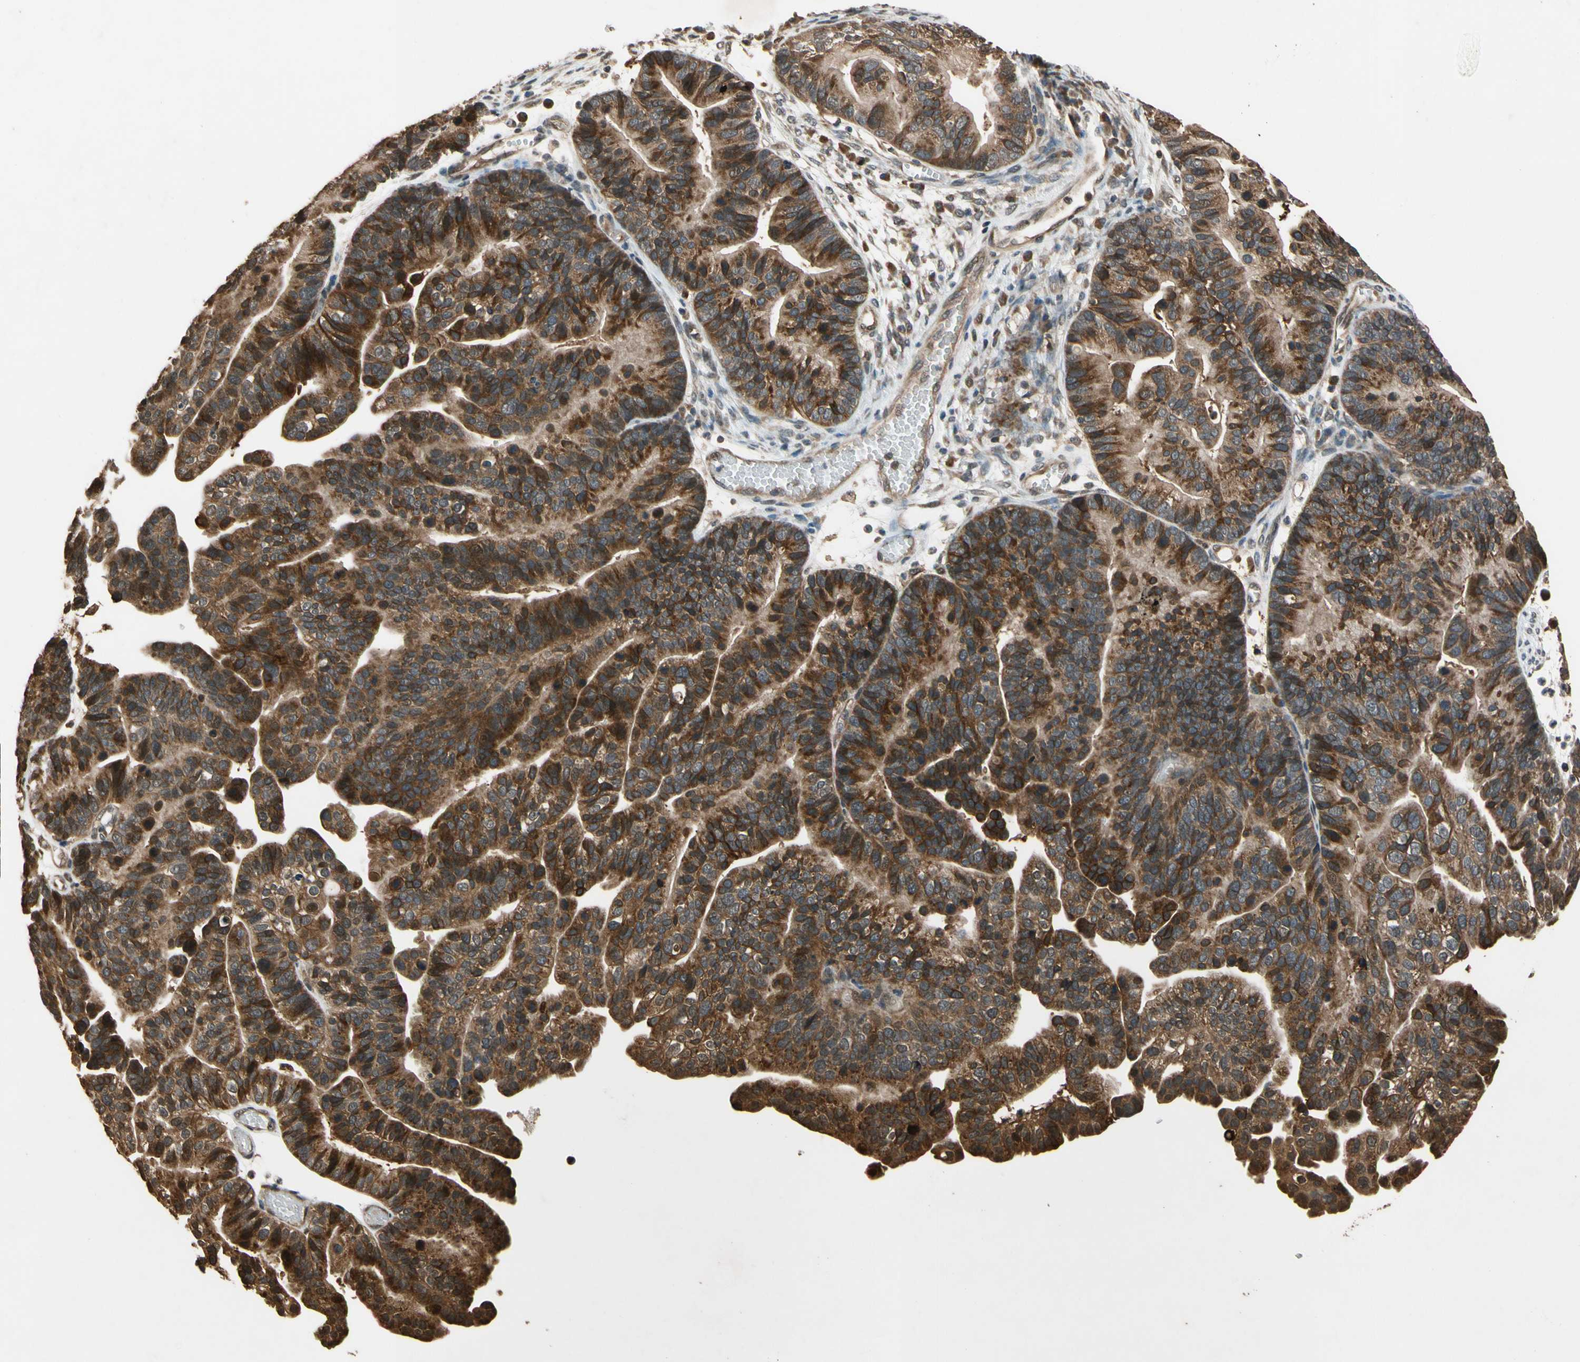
{"staining": {"intensity": "strong", "quantity": ">75%", "location": "cytoplasmic/membranous"}, "tissue": "ovarian cancer", "cell_type": "Tumor cells", "image_type": "cancer", "snomed": [{"axis": "morphology", "description": "Cystadenocarcinoma, serous, NOS"}, {"axis": "topography", "description": "Ovary"}], "caption": "The histopathology image shows a brown stain indicating the presence of a protein in the cytoplasmic/membranous of tumor cells in serous cystadenocarcinoma (ovarian). (brown staining indicates protein expression, while blue staining denotes nuclei).", "gene": "TMEM230", "patient": {"sex": "female", "age": 56}}